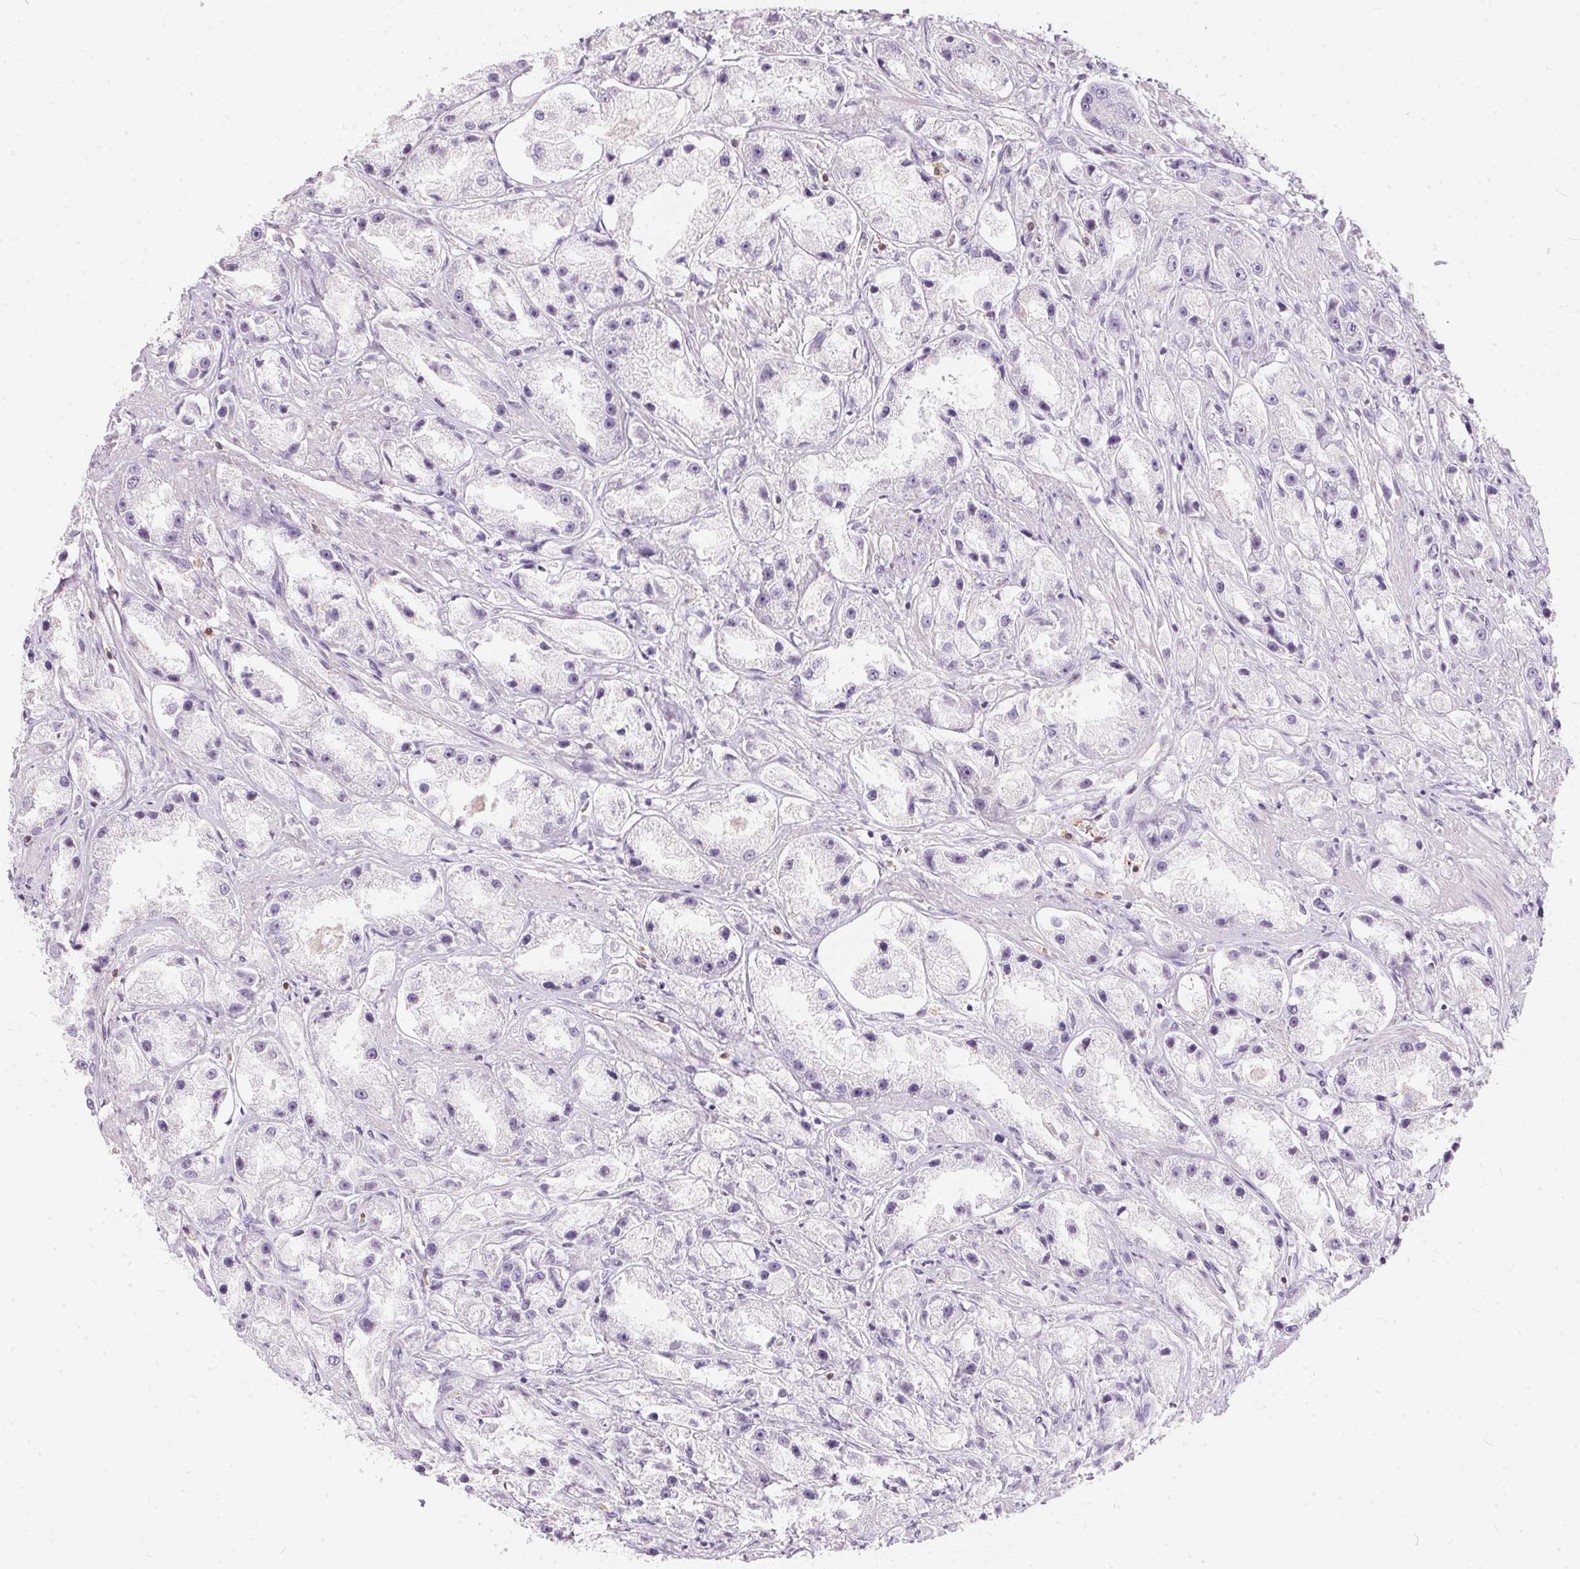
{"staining": {"intensity": "negative", "quantity": "none", "location": "none"}, "tissue": "prostate cancer", "cell_type": "Tumor cells", "image_type": "cancer", "snomed": [{"axis": "morphology", "description": "Adenocarcinoma, High grade"}, {"axis": "topography", "description": "Prostate"}], "caption": "Immunohistochemistry (IHC) micrograph of neoplastic tissue: human prostate adenocarcinoma (high-grade) stained with DAB reveals no significant protein expression in tumor cells.", "gene": "SERPINB1", "patient": {"sex": "male", "age": 67}}